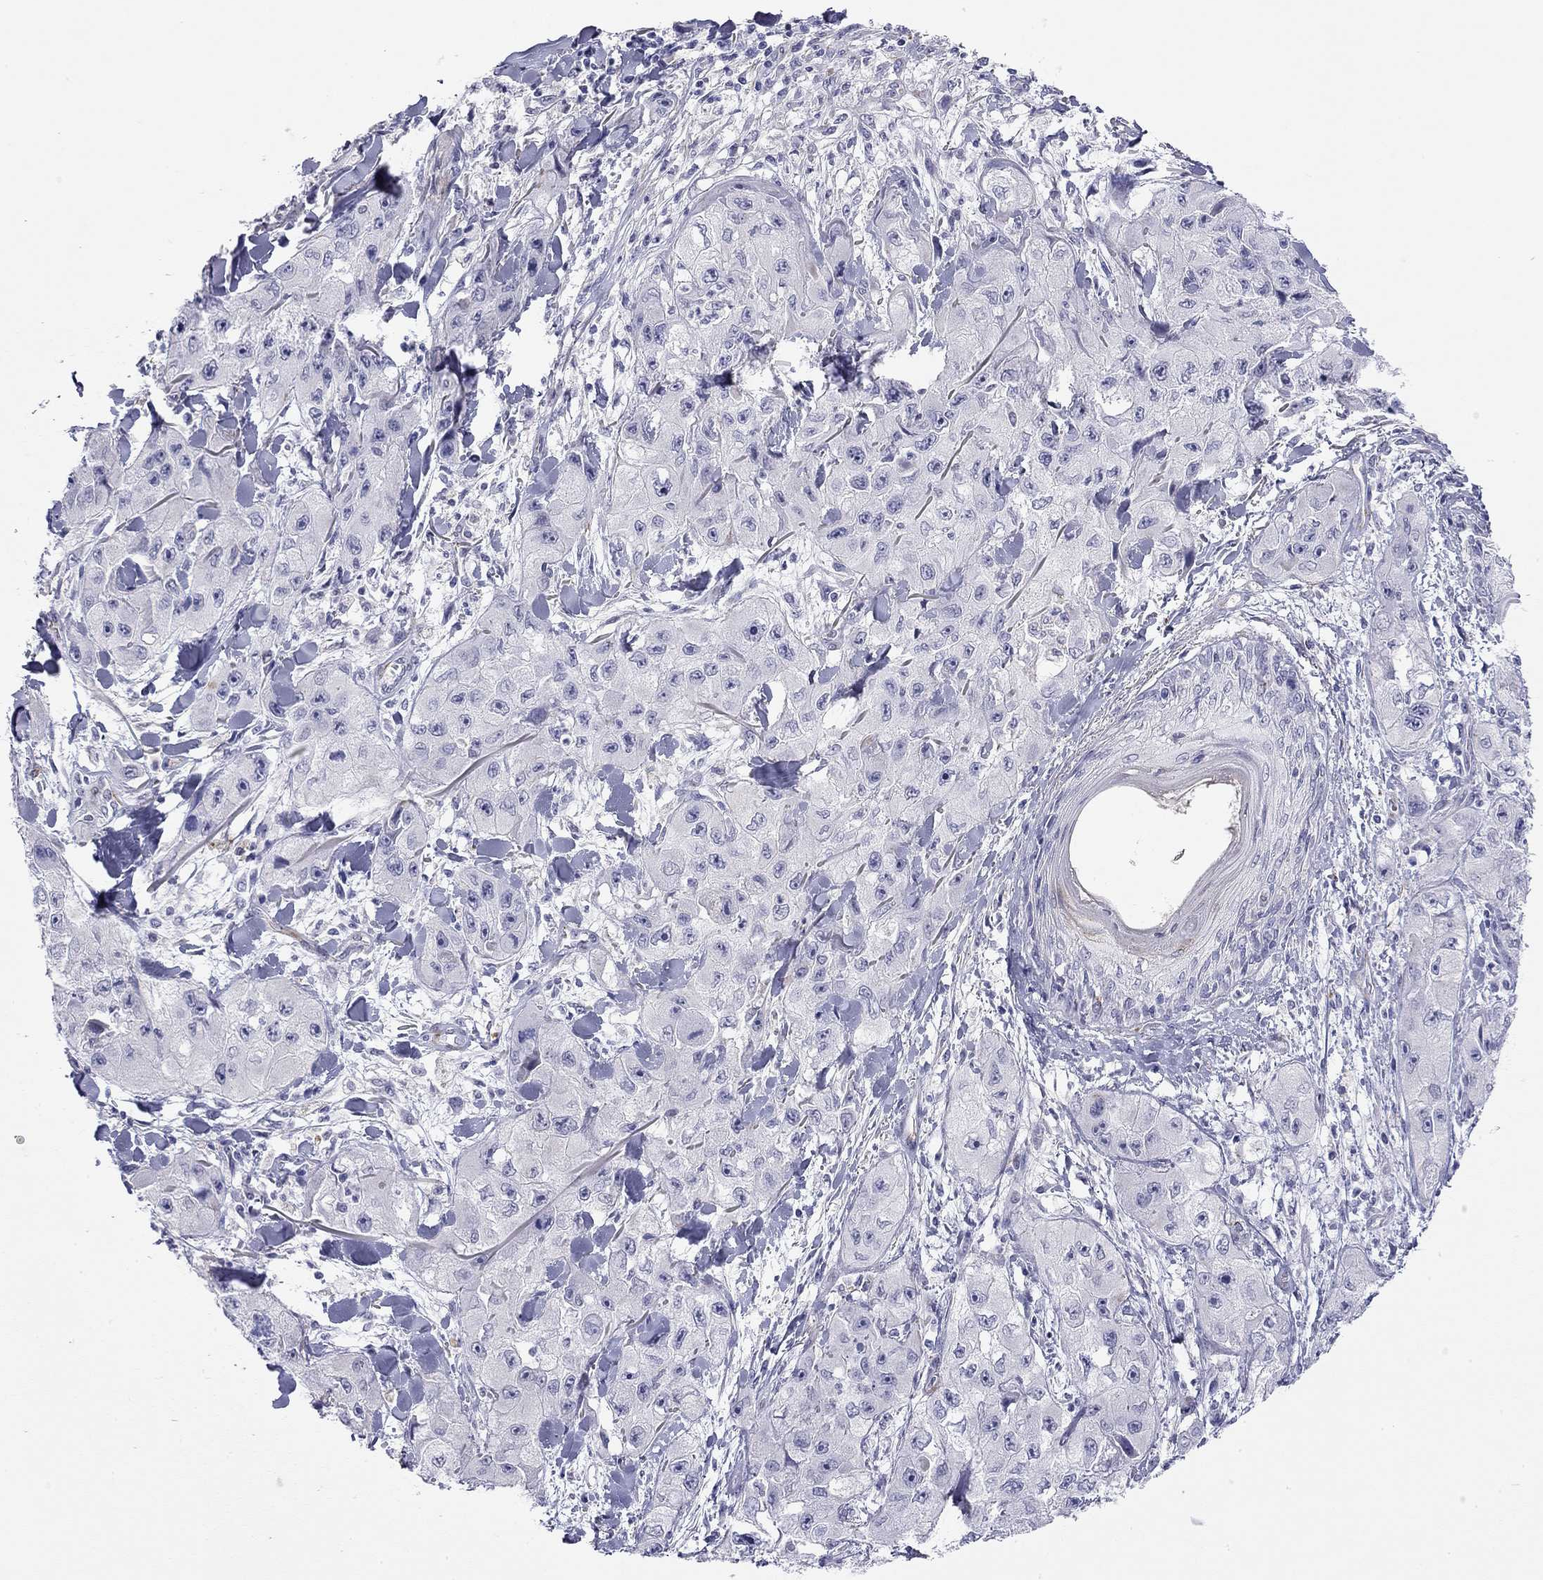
{"staining": {"intensity": "negative", "quantity": "none", "location": "none"}, "tissue": "skin cancer", "cell_type": "Tumor cells", "image_type": "cancer", "snomed": [{"axis": "morphology", "description": "Squamous cell carcinoma, NOS"}, {"axis": "topography", "description": "Skin"}, {"axis": "topography", "description": "Subcutis"}], "caption": "This is an immunohistochemistry histopathology image of human skin squamous cell carcinoma. There is no expression in tumor cells.", "gene": "RTL1", "patient": {"sex": "male", "age": 73}}